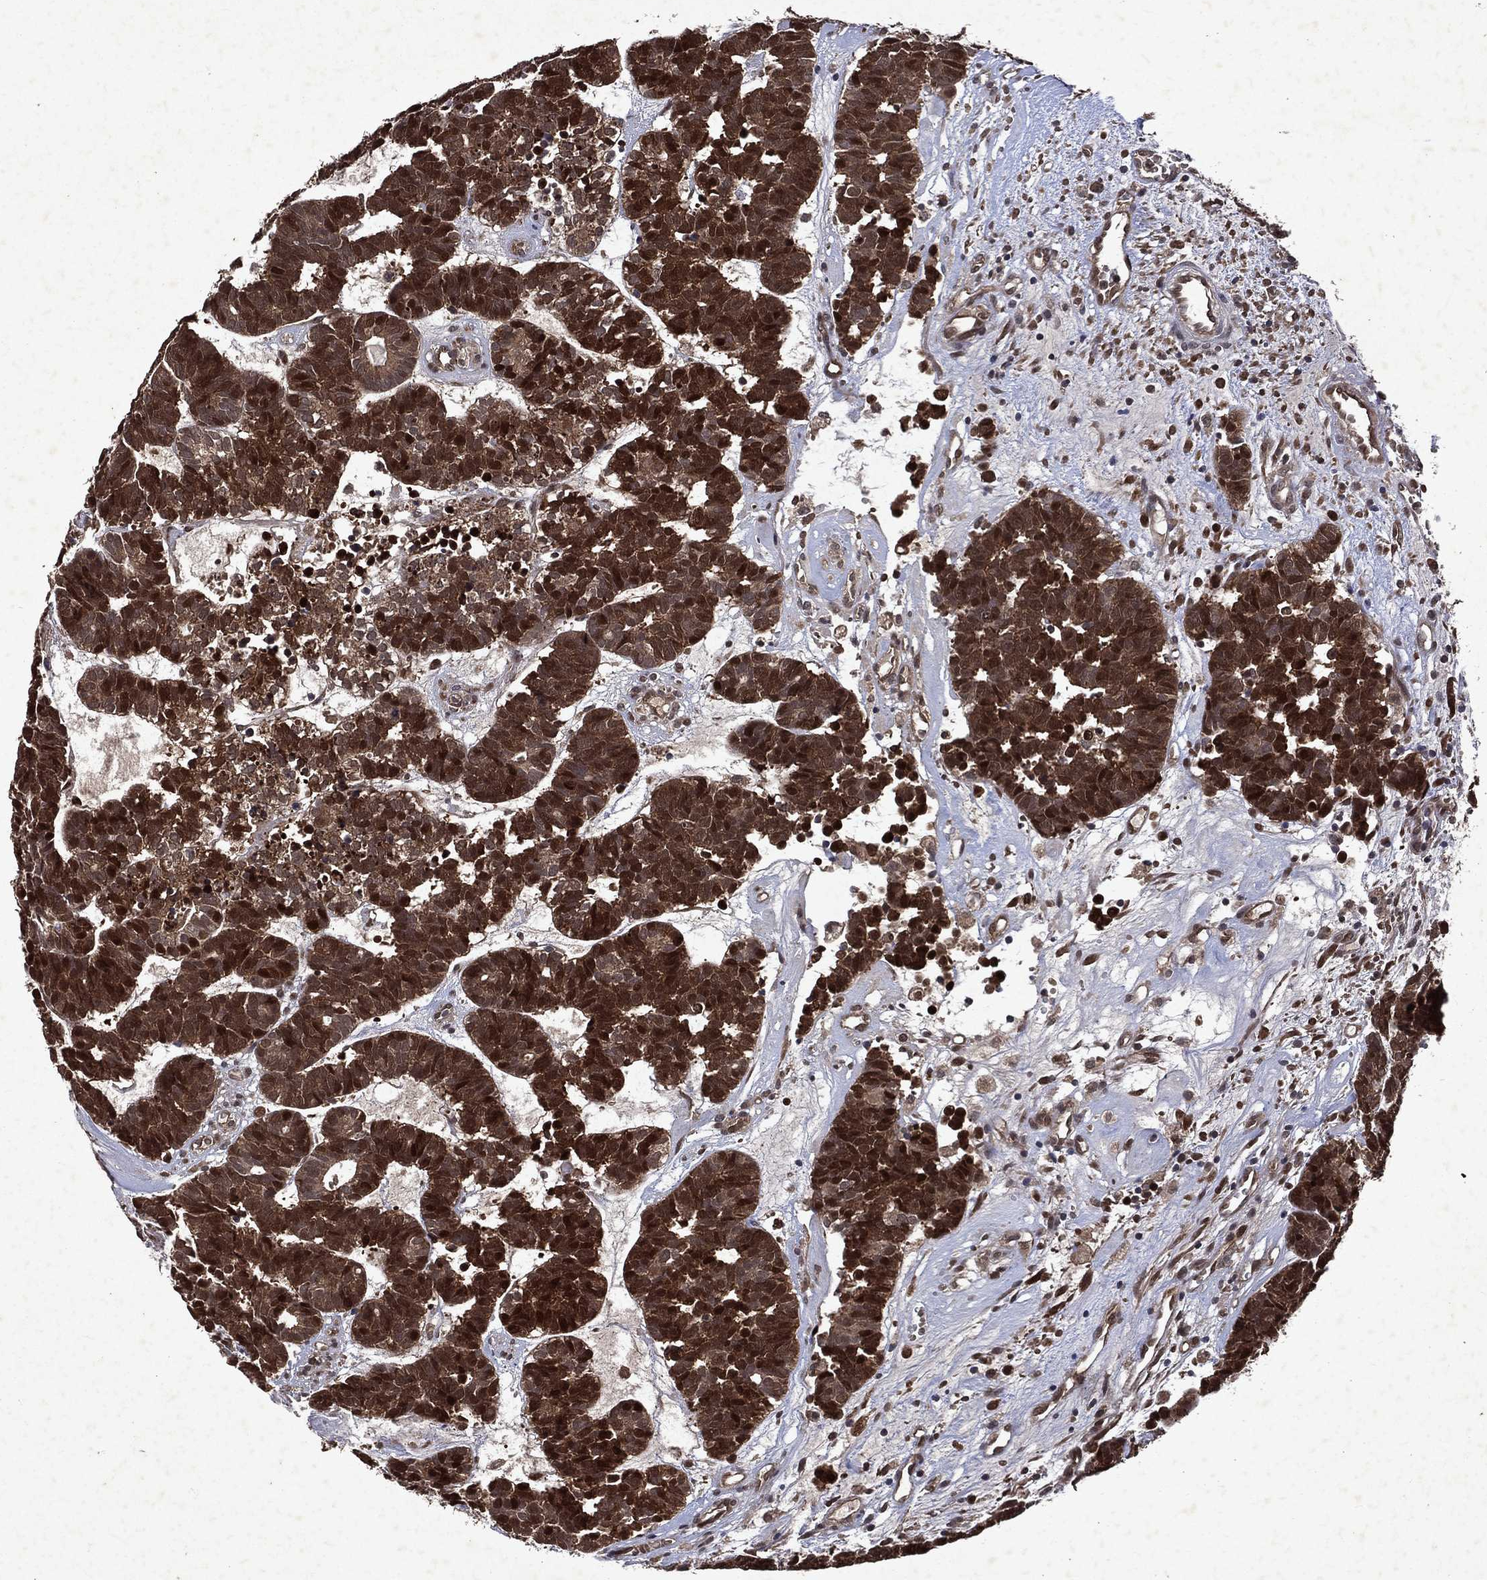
{"staining": {"intensity": "strong", "quantity": ">75%", "location": "cytoplasmic/membranous,nuclear"}, "tissue": "head and neck cancer", "cell_type": "Tumor cells", "image_type": "cancer", "snomed": [{"axis": "morphology", "description": "Adenocarcinoma, NOS"}, {"axis": "topography", "description": "Head-Neck"}], "caption": "Immunohistochemistry (IHC) of human head and neck adenocarcinoma shows high levels of strong cytoplasmic/membranous and nuclear positivity in approximately >75% of tumor cells.", "gene": "MTAP", "patient": {"sex": "female", "age": 81}}